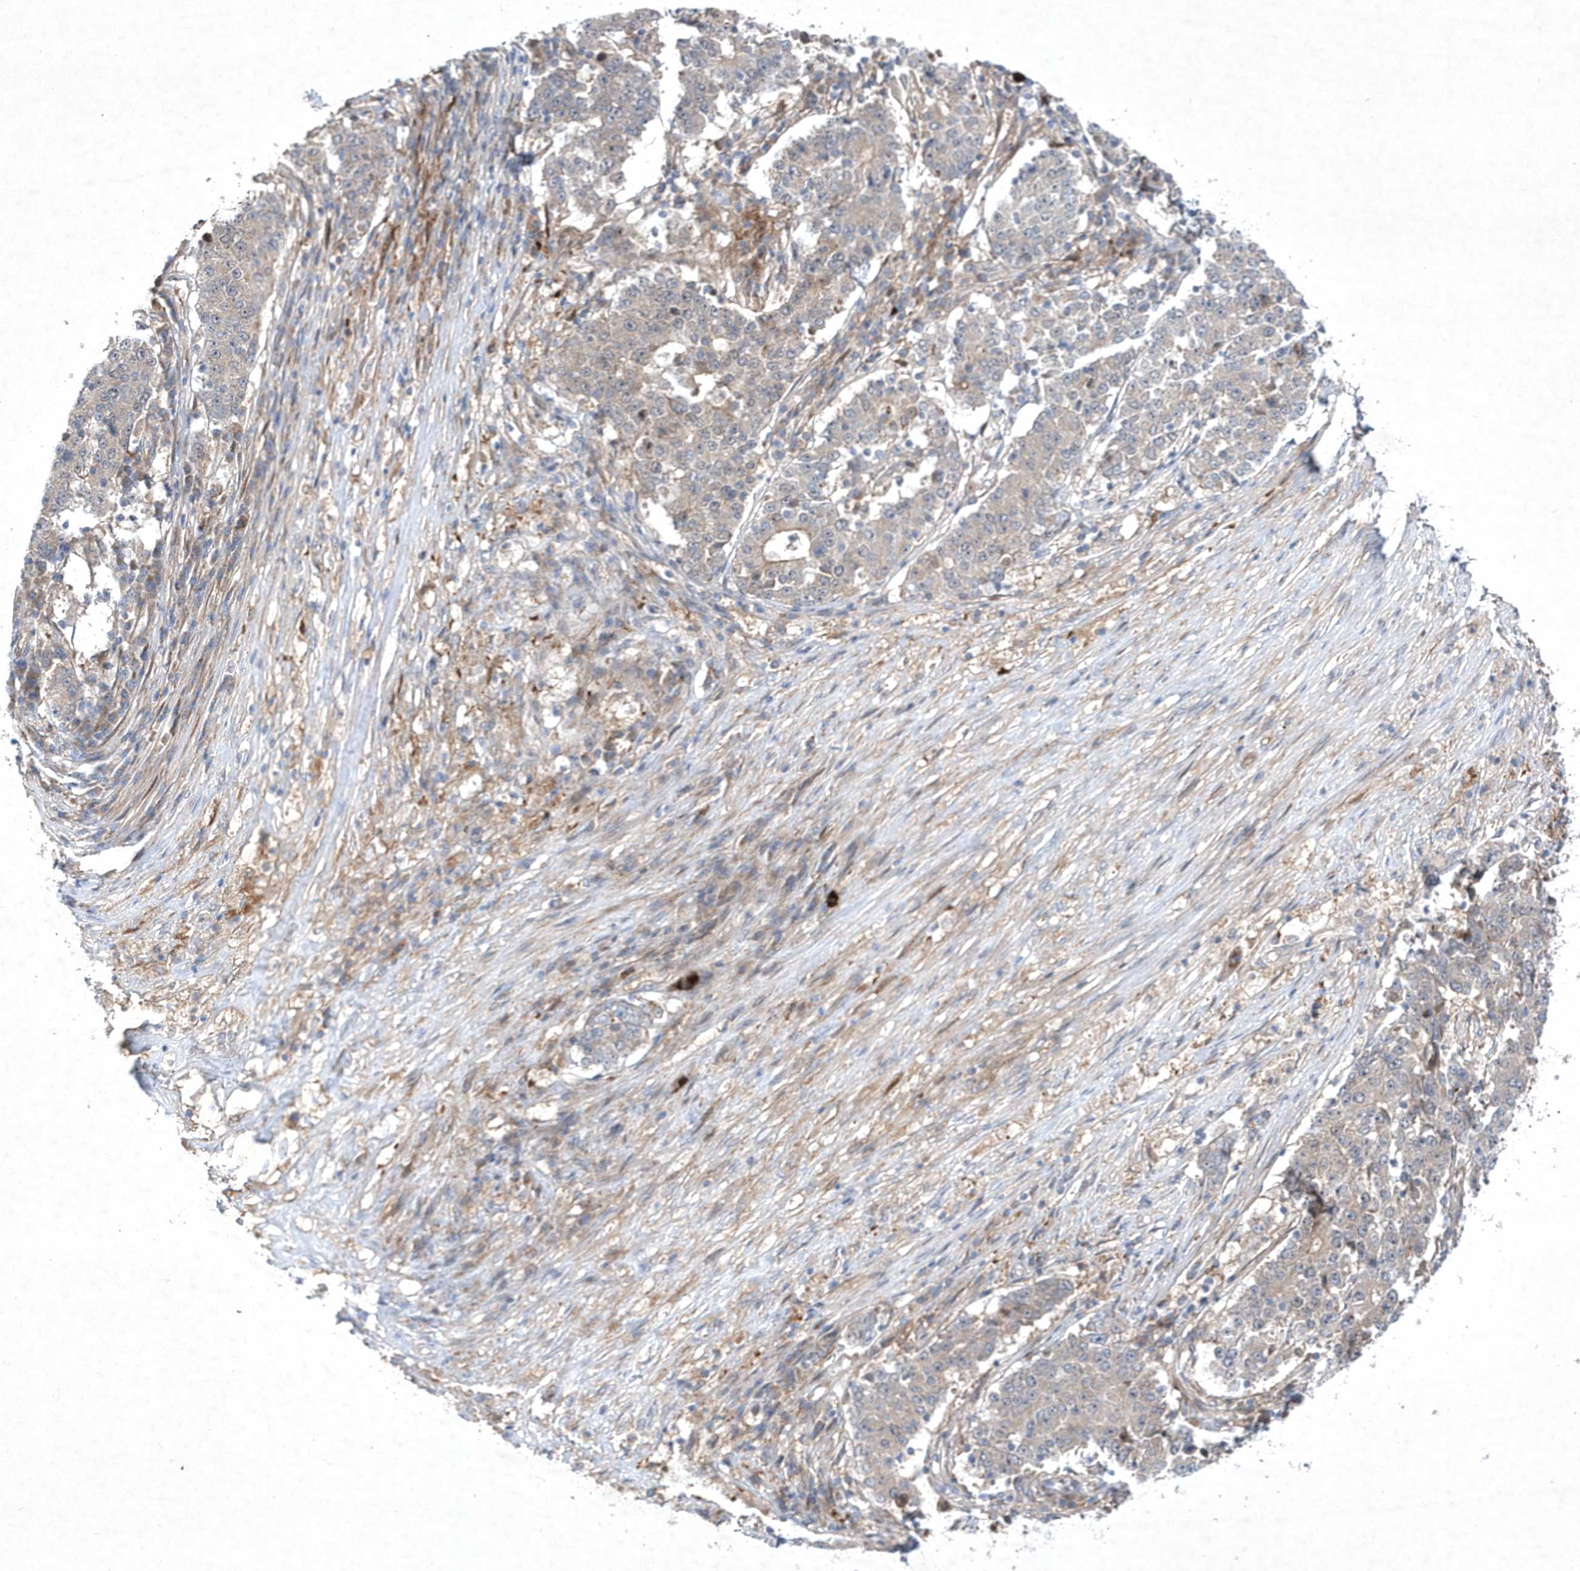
{"staining": {"intensity": "negative", "quantity": "none", "location": "none"}, "tissue": "stomach cancer", "cell_type": "Tumor cells", "image_type": "cancer", "snomed": [{"axis": "morphology", "description": "Adenocarcinoma, NOS"}, {"axis": "topography", "description": "Stomach"}], "caption": "A micrograph of human stomach cancer is negative for staining in tumor cells. Brightfield microscopy of immunohistochemistry stained with DAB (brown) and hematoxylin (blue), captured at high magnification.", "gene": "DSPP", "patient": {"sex": "male", "age": 59}}